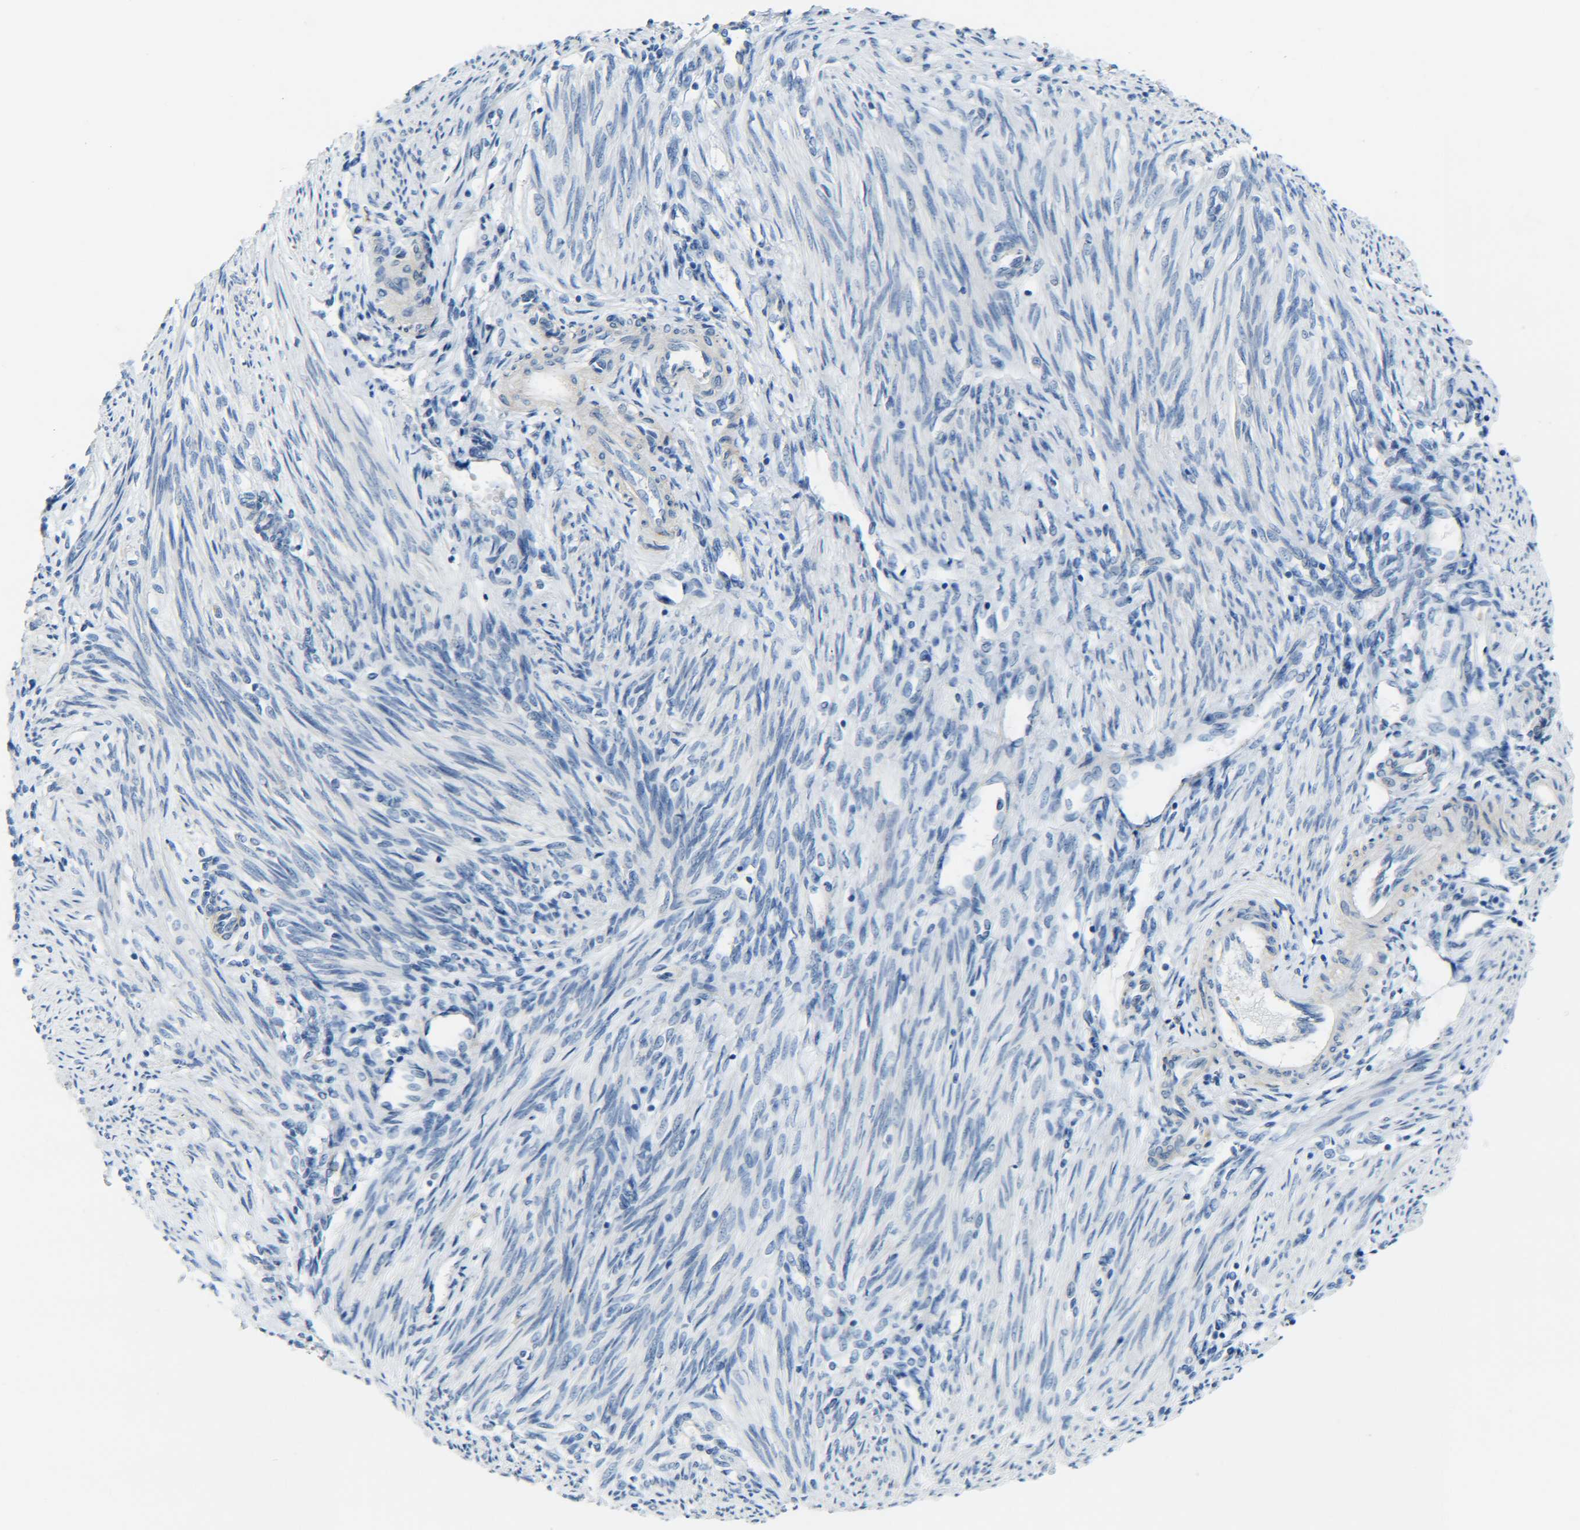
{"staining": {"intensity": "negative", "quantity": "none", "location": "none"}, "tissue": "endometrium", "cell_type": "Cells in endometrial stroma", "image_type": "normal", "snomed": [{"axis": "morphology", "description": "Normal tissue, NOS"}, {"axis": "topography", "description": "Endometrium"}], "caption": "Immunohistochemical staining of unremarkable human endometrium displays no significant staining in cells in endometrial stroma. The staining was performed using DAB (3,3'-diaminobenzidine) to visualize the protein expression in brown, while the nuclei were stained in blue with hematoxylin (Magnification: 20x).", "gene": "C15orf48", "patient": {"sex": "female", "age": 42}}